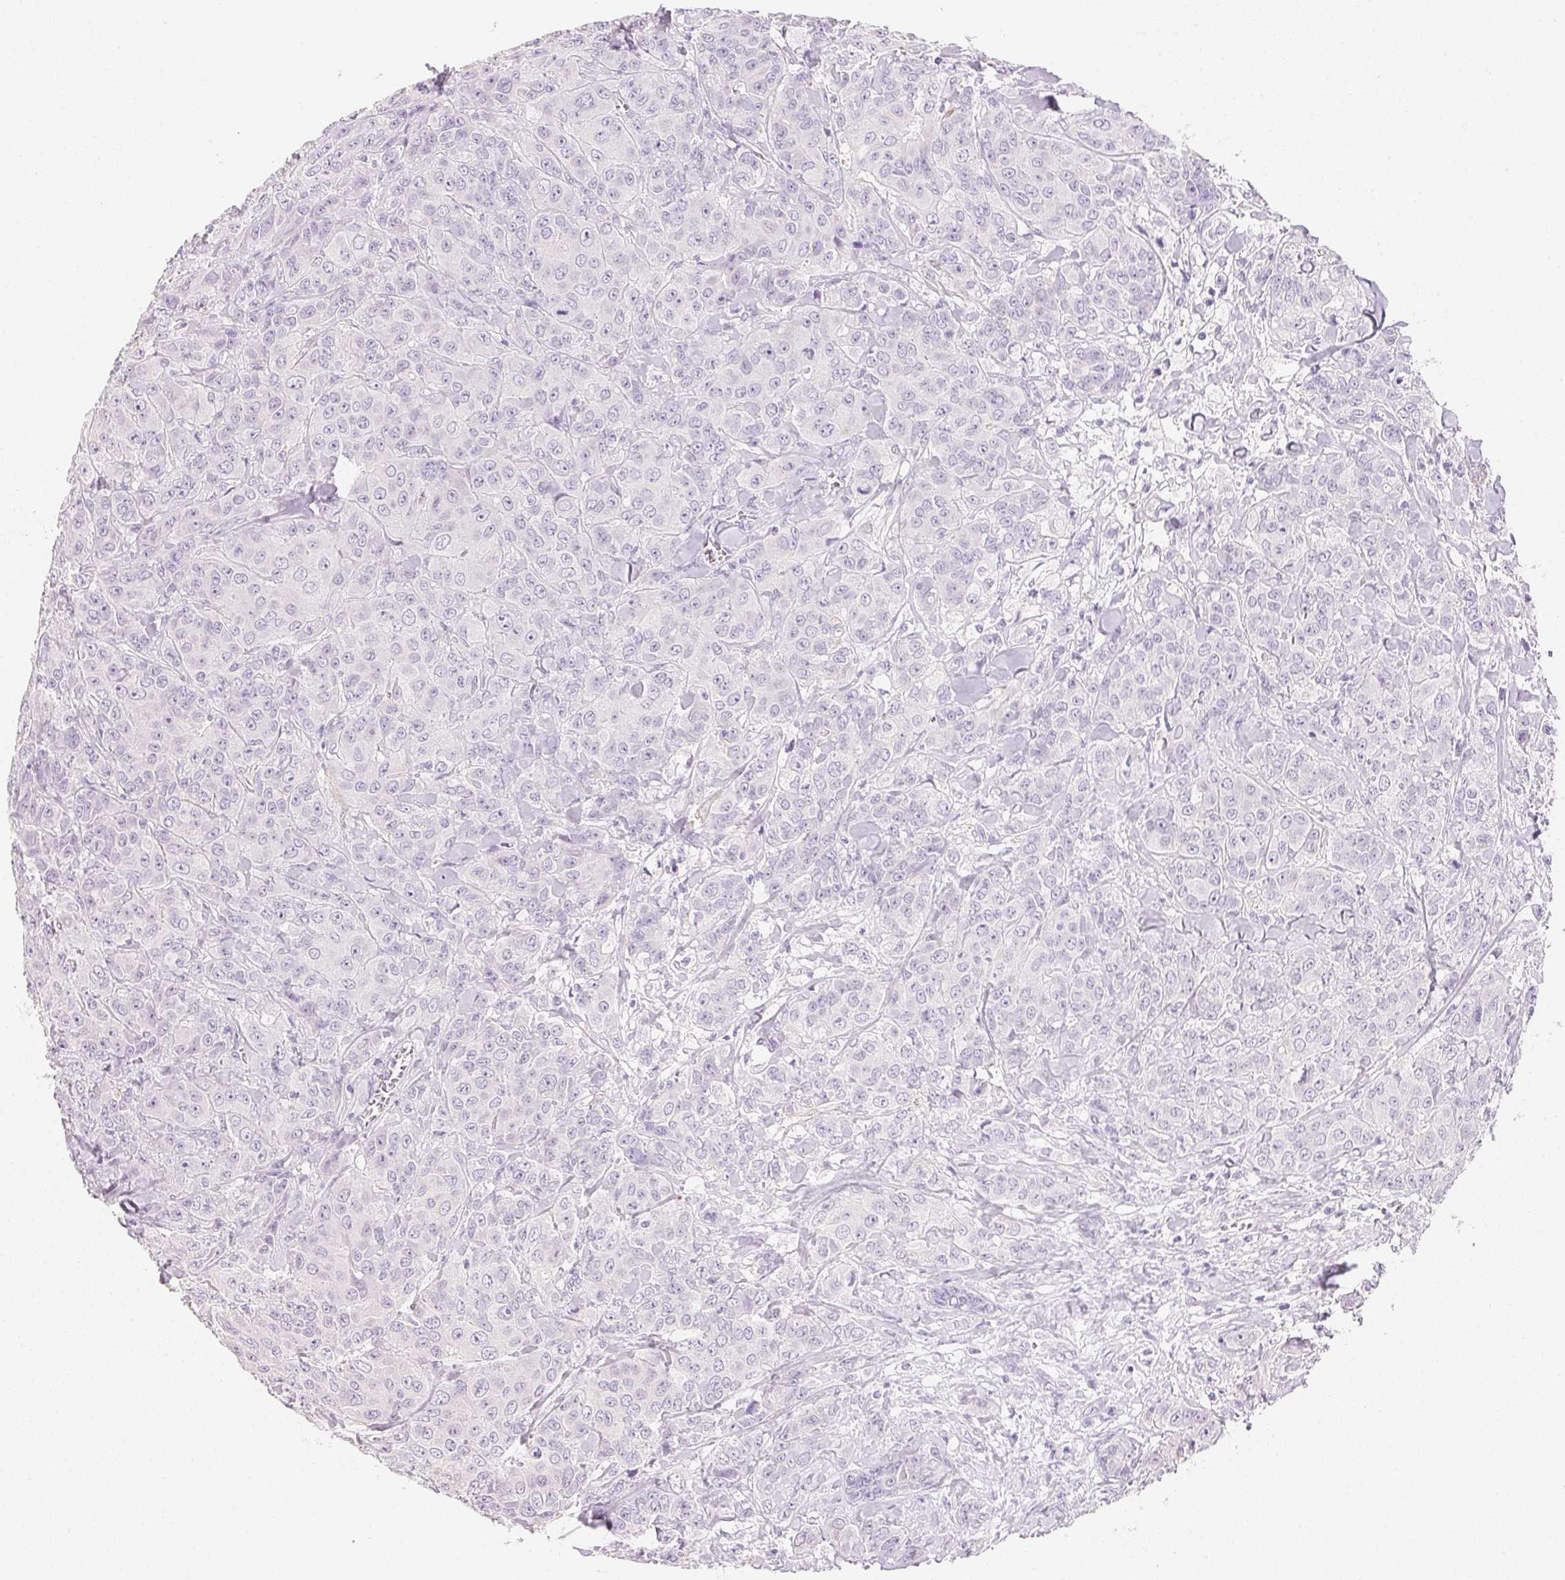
{"staining": {"intensity": "negative", "quantity": "none", "location": "none"}, "tissue": "breast cancer", "cell_type": "Tumor cells", "image_type": "cancer", "snomed": [{"axis": "morphology", "description": "Normal tissue, NOS"}, {"axis": "morphology", "description": "Duct carcinoma"}, {"axis": "topography", "description": "Breast"}], "caption": "Breast cancer (invasive ductal carcinoma) was stained to show a protein in brown. There is no significant staining in tumor cells.", "gene": "KCNE2", "patient": {"sex": "female", "age": 43}}